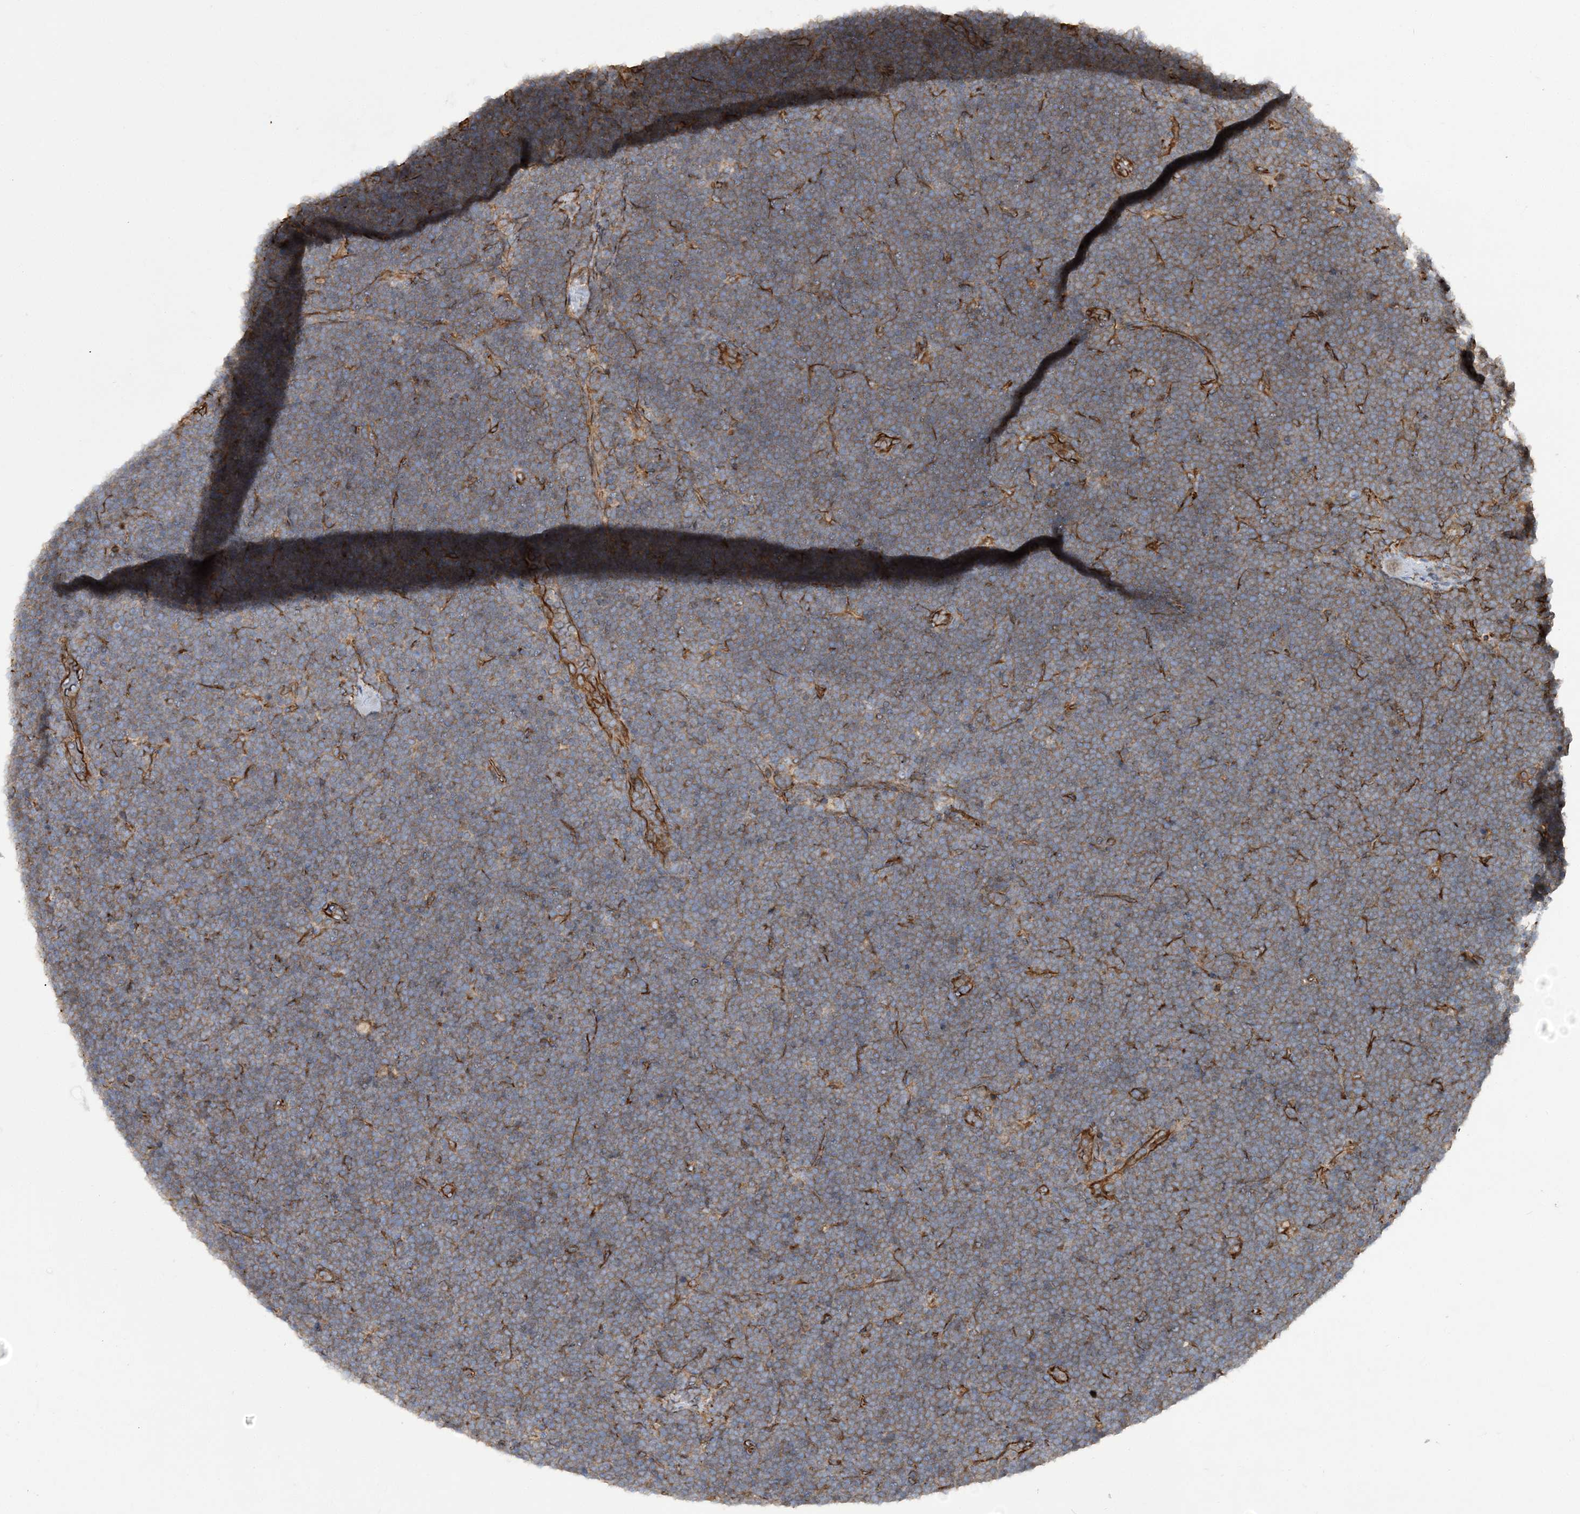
{"staining": {"intensity": "negative", "quantity": "none", "location": "none"}, "tissue": "lymphoma", "cell_type": "Tumor cells", "image_type": "cancer", "snomed": [{"axis": "morphology", "description": "Malignant lymphoma, non-Hodgkin's type, High grade"}, {"axis": "topography", "description": "Lymph node"}], "caption": "Protein analysis of malignant lymphoma, non-Hodgkin's type (high-grade) reveals no significant expression in tumor cells.", "gene": "FAM114A2", "patient": {"sex": "male", "age": 13}}